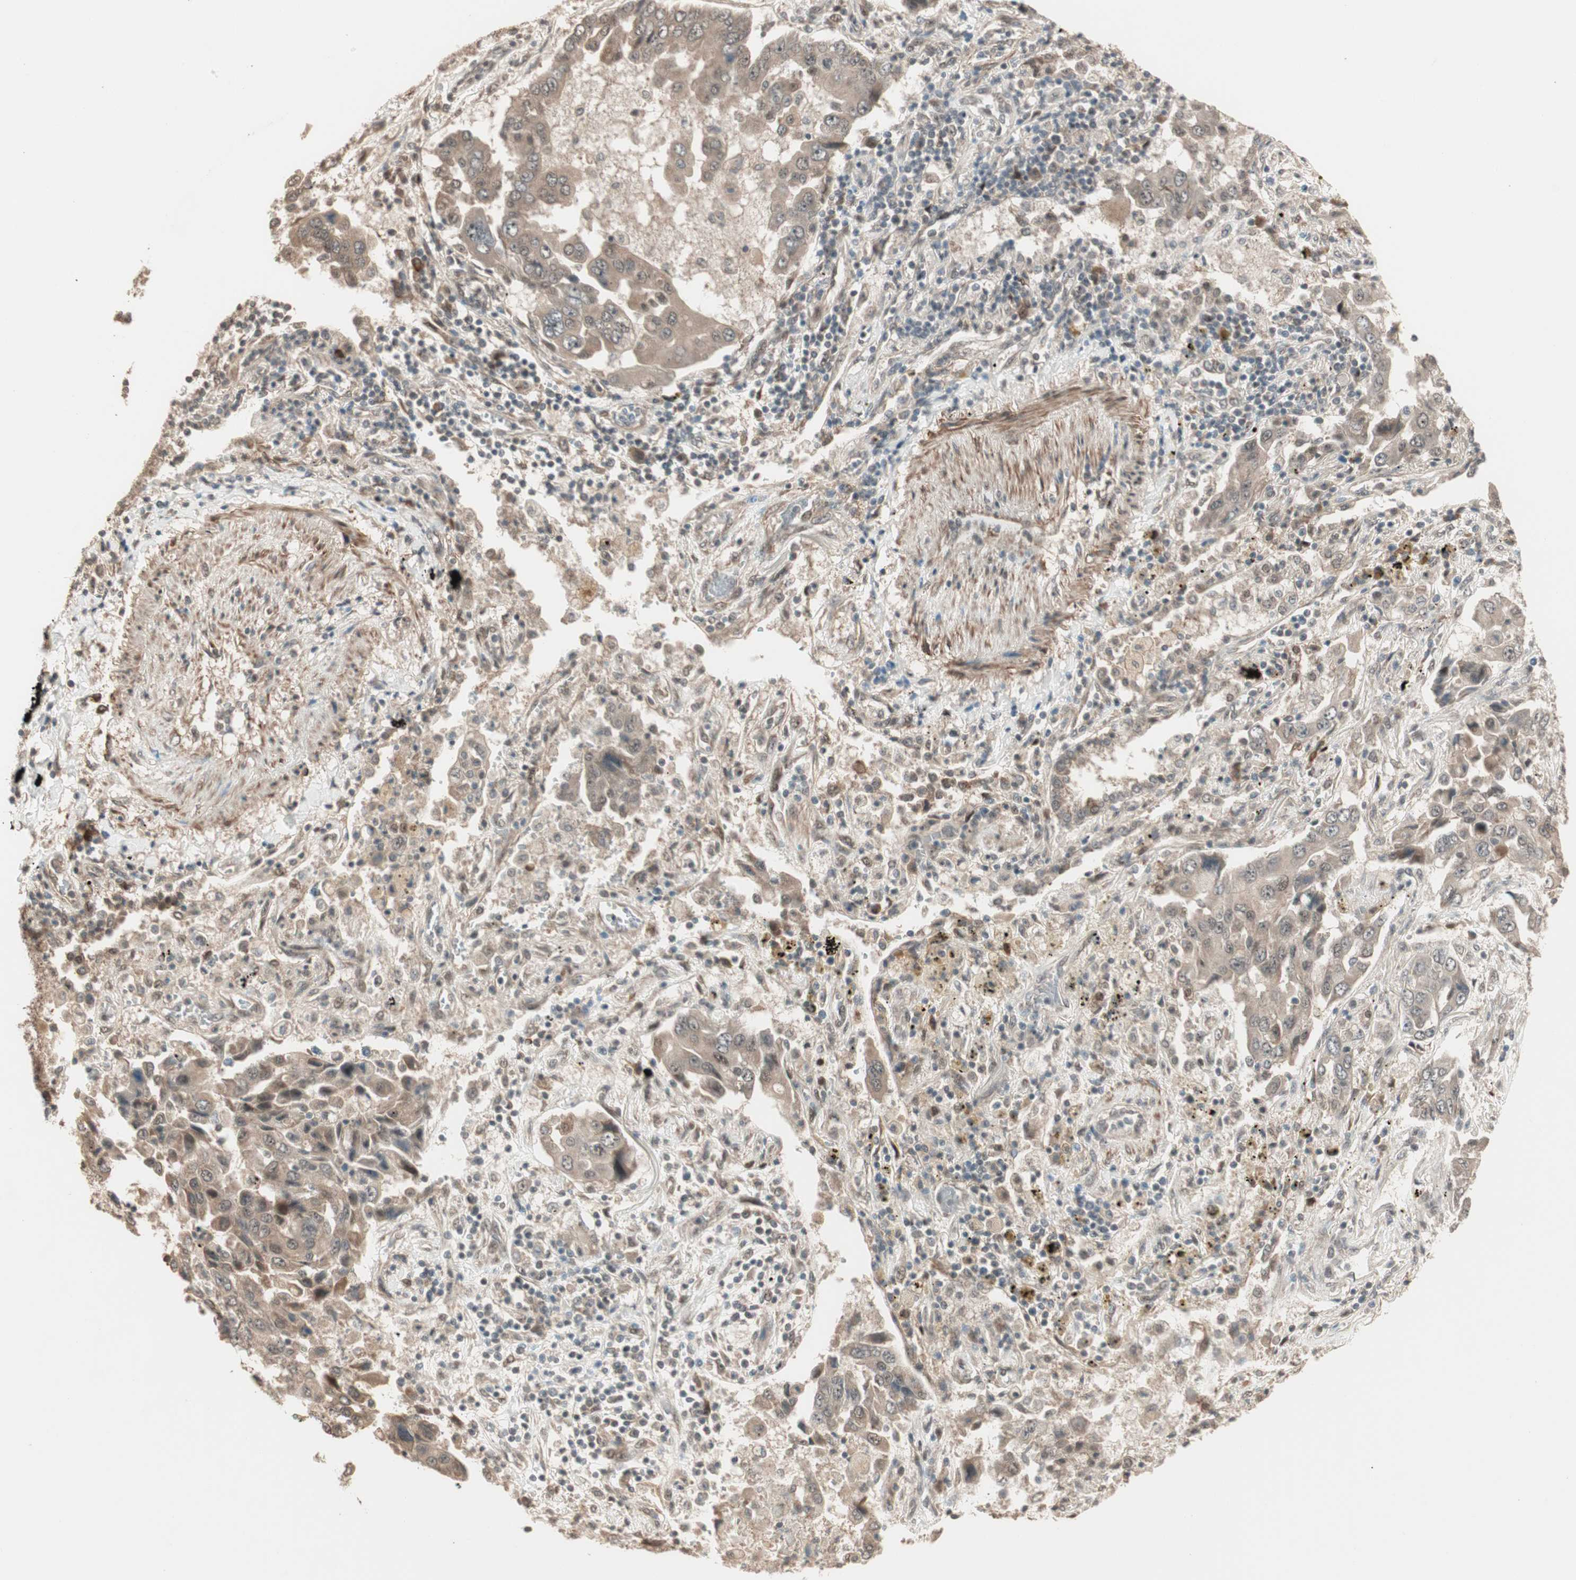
{"staining": {"intensity": "weak", "quantity": ">75%", "location": "cytoplasmic/membranous,nuclear"}, "tissue": "lung cancer", "cell_type": "Tumor cells", "image_type": "cancer", "snomed": [{"axis": "morphology", "description": "Adenocarcinoma, NOS"}, {"axis": "topography", "description": "Lung"}], "caption": "Immunohistochemical staining of adenocarcinoma (lung) exhibits low levels of weak cytoplasmic/membranous and nuclear positivity in approximately >75% of tumor cells.", "gene": "ZSCAN31", "patient": {"sex": "female", "age": 65}}